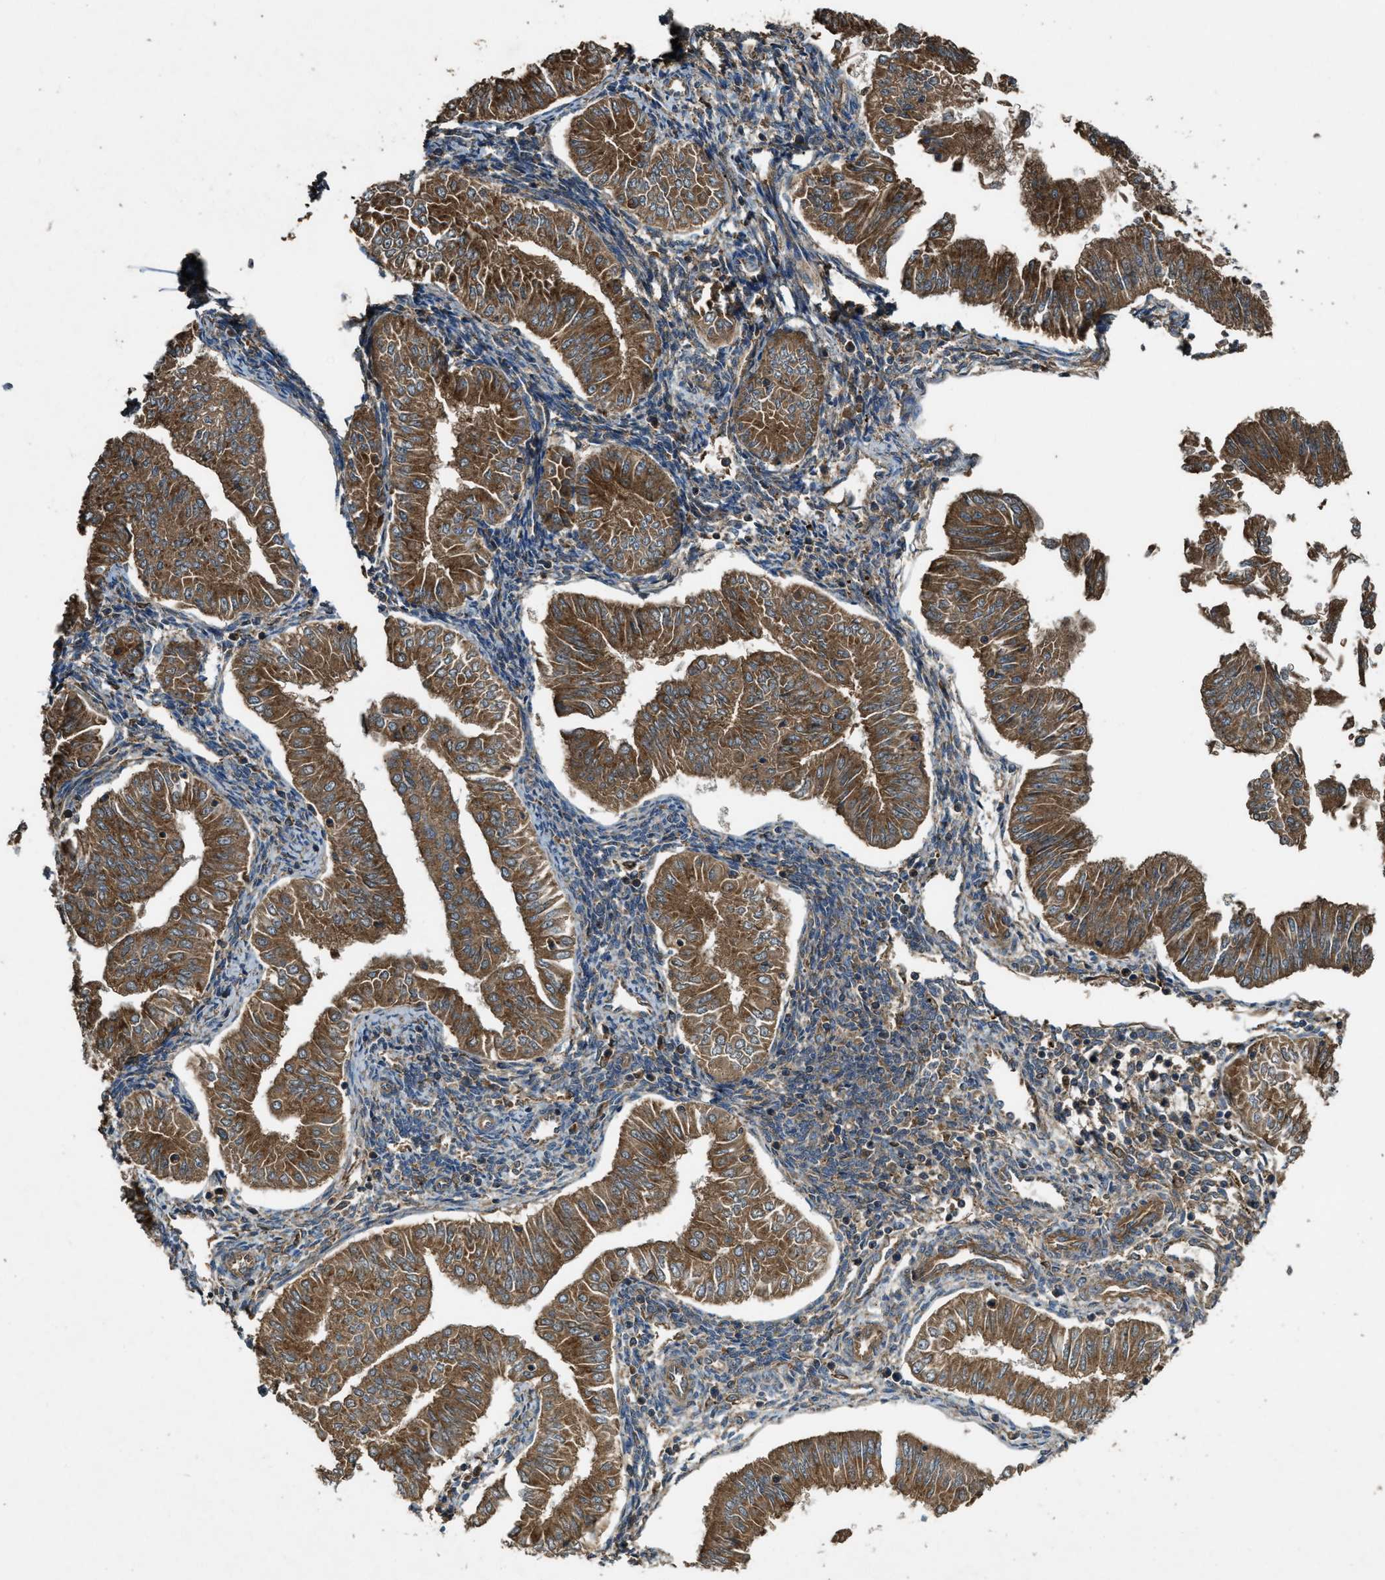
{"staining": {"intensity": "moderate", "quantity": ">75%", "location": "cytoplasmic/membranous"}, "tissue": "endometrial cancer", "cell_type": "Tumor cells", "image_type": "cancer", "snomed": [{"axis": "morphology", "description": "Normal tissue, NOS"}, {"axis": "morphology", "description": "Adenocarcinoma, NOS"}, {"axis": "topography", "description": "Endometrium"}], "caption": "Immunohistochemistry of human endometrial cancer displays medium levels of moderate cytoplasmic/membranous expression in approximately >75% of tumor cells. (IHC, brightfield microscopy, high magnification).", "gene": "MAP3K8", "patient": {"sex": "female", "age": 53}}